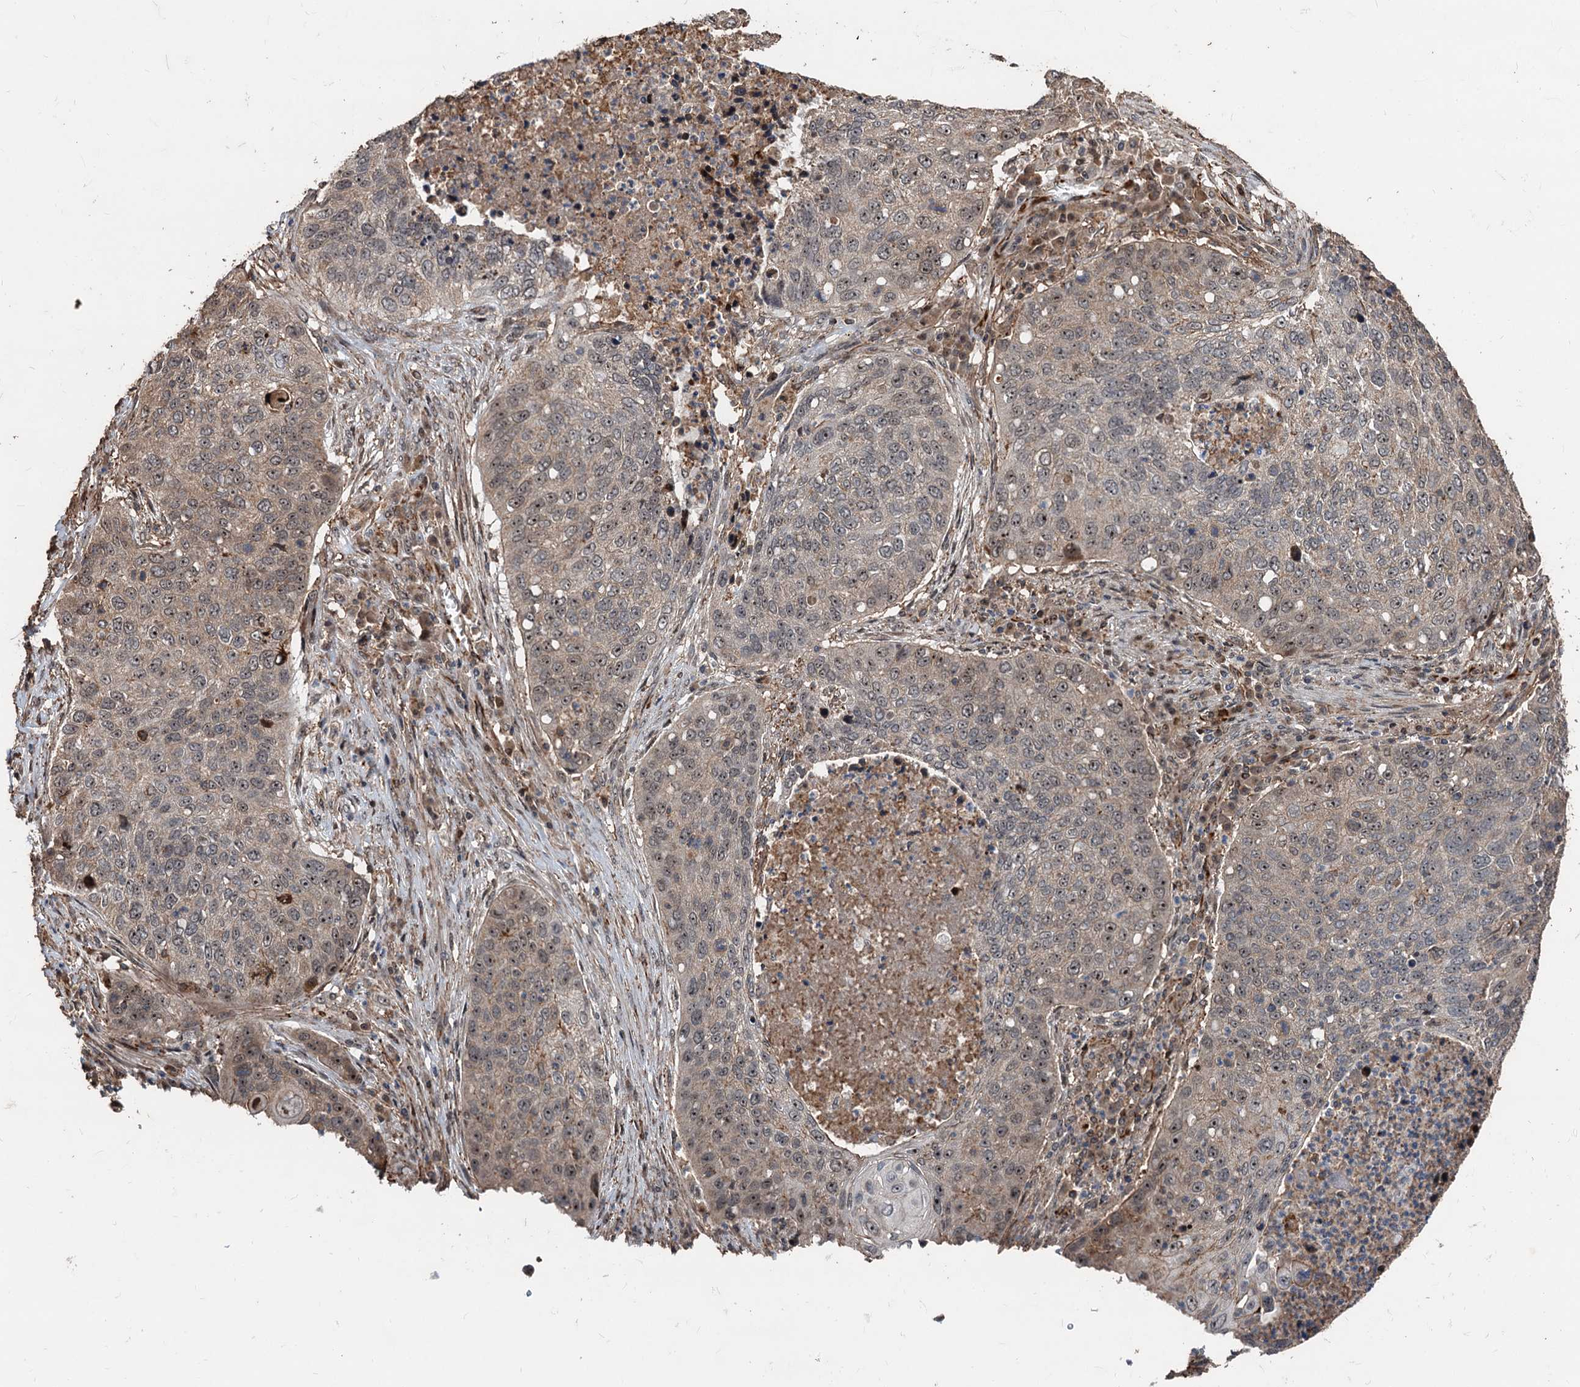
{"staining": {"intensity": "weak", "quantity": "25%-75%", "location": "nuclear"}, "tissue": "lung cancer", "cell_type": "Tumor cells", "image_type": "cancer", "snomed": [{"axis": "morphology", "description": "Squamous cell carcinoma, NOS"}, {"axis": "topography", "description": "Lung"}], "caption": "A brown stain labels weak nuclear positivity of a protein in human squamous cell carcinoma (lung) tumor cells.", "gene": "TMA16", "patient": {"sex": "female", "age": 63}}